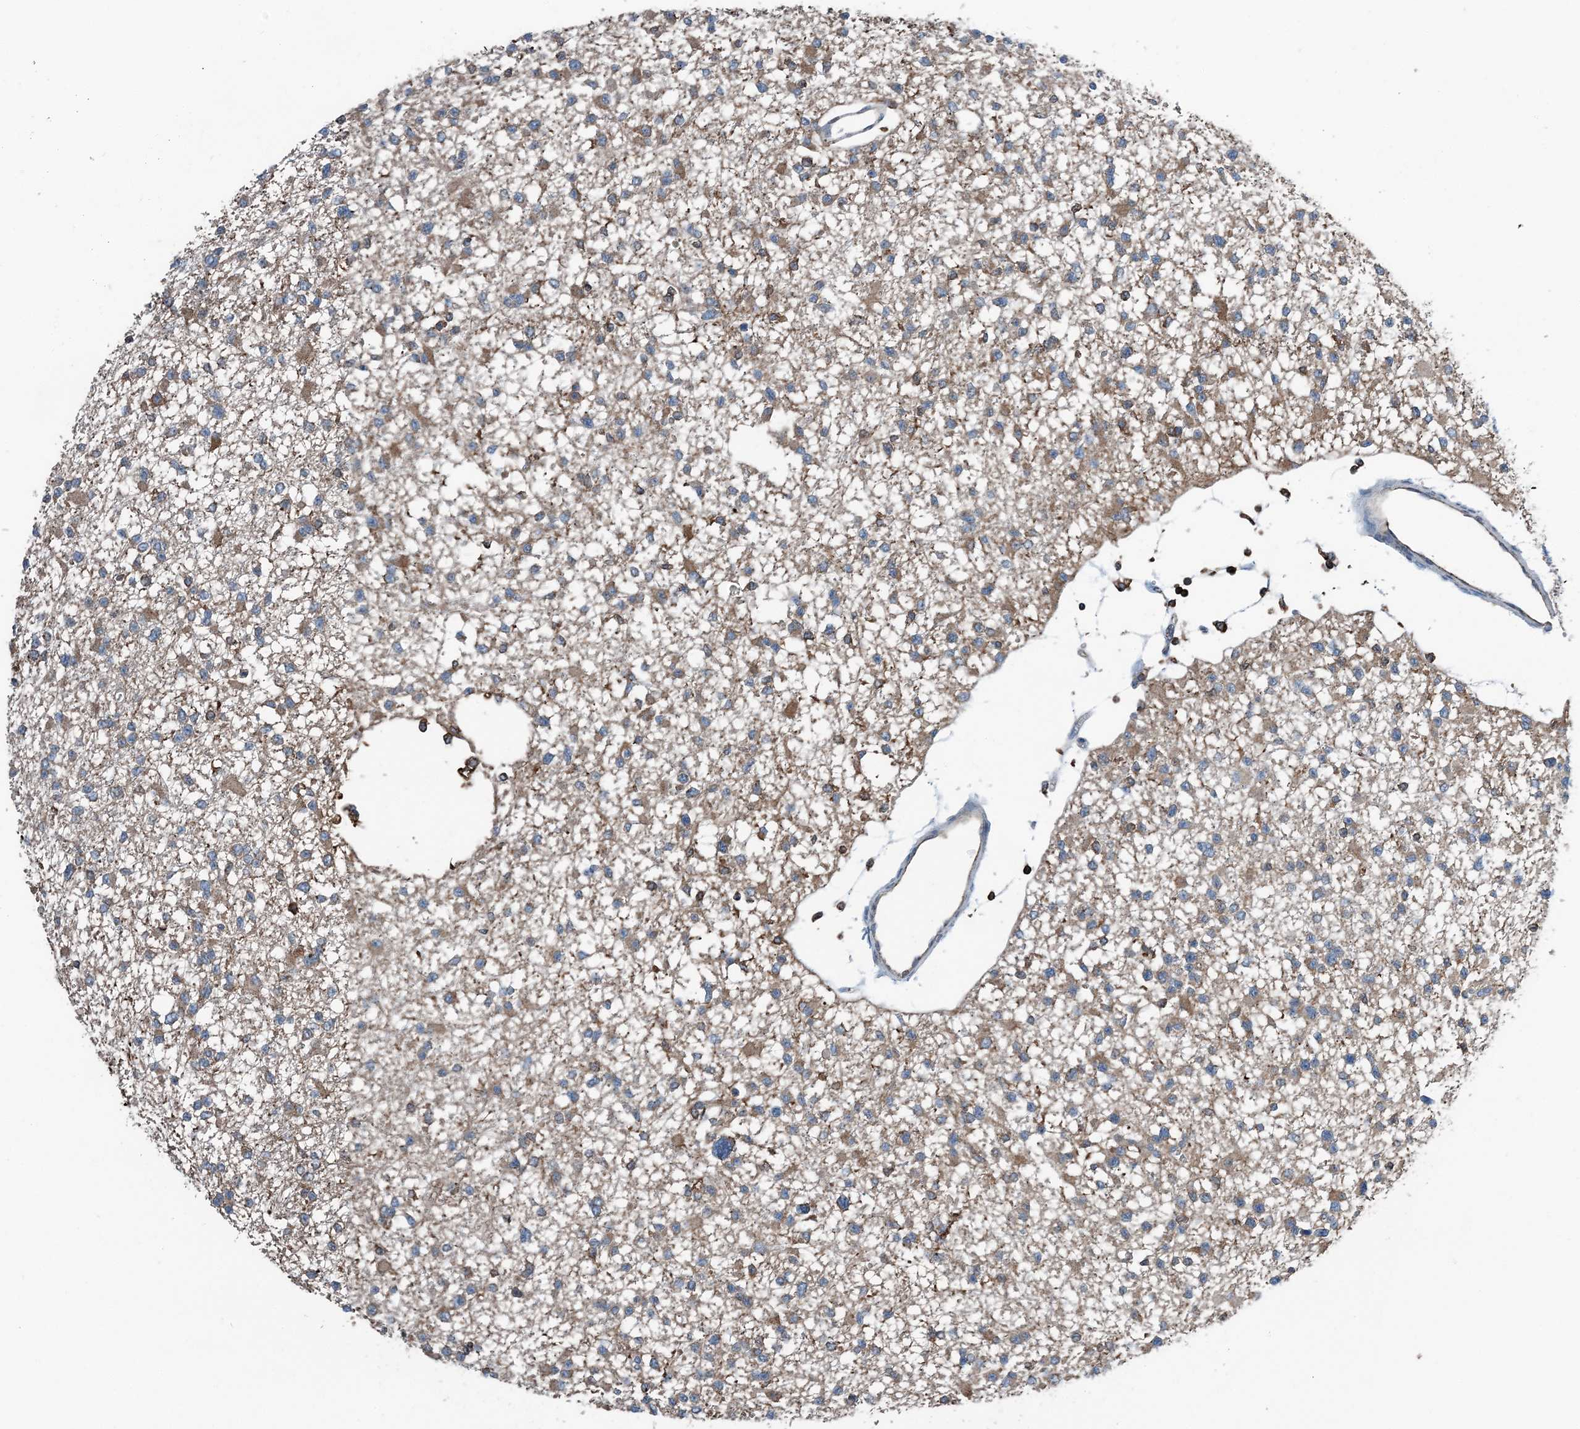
{"staining": {"intensity": "moderate", "quantity": "25%-75%", "location": "cytoplasmic/membranous"}, "tissue": "glioma", "cell_type": "Tumor cells", "image_type": "cancer", "snomed": [{"axis": "morphology", "description": "Glioma, malignant, Low grade"}, {"axis": "topography", "description": "Brain"}], "caption": "Immunohistochemical staining of glioma reveals medium levels of moderate cytoplasmic/membranous protein expression in about 25%-75% of tumor cells.", "gene": "CFL1", "patient": {"sex": "female", "age": 22}}